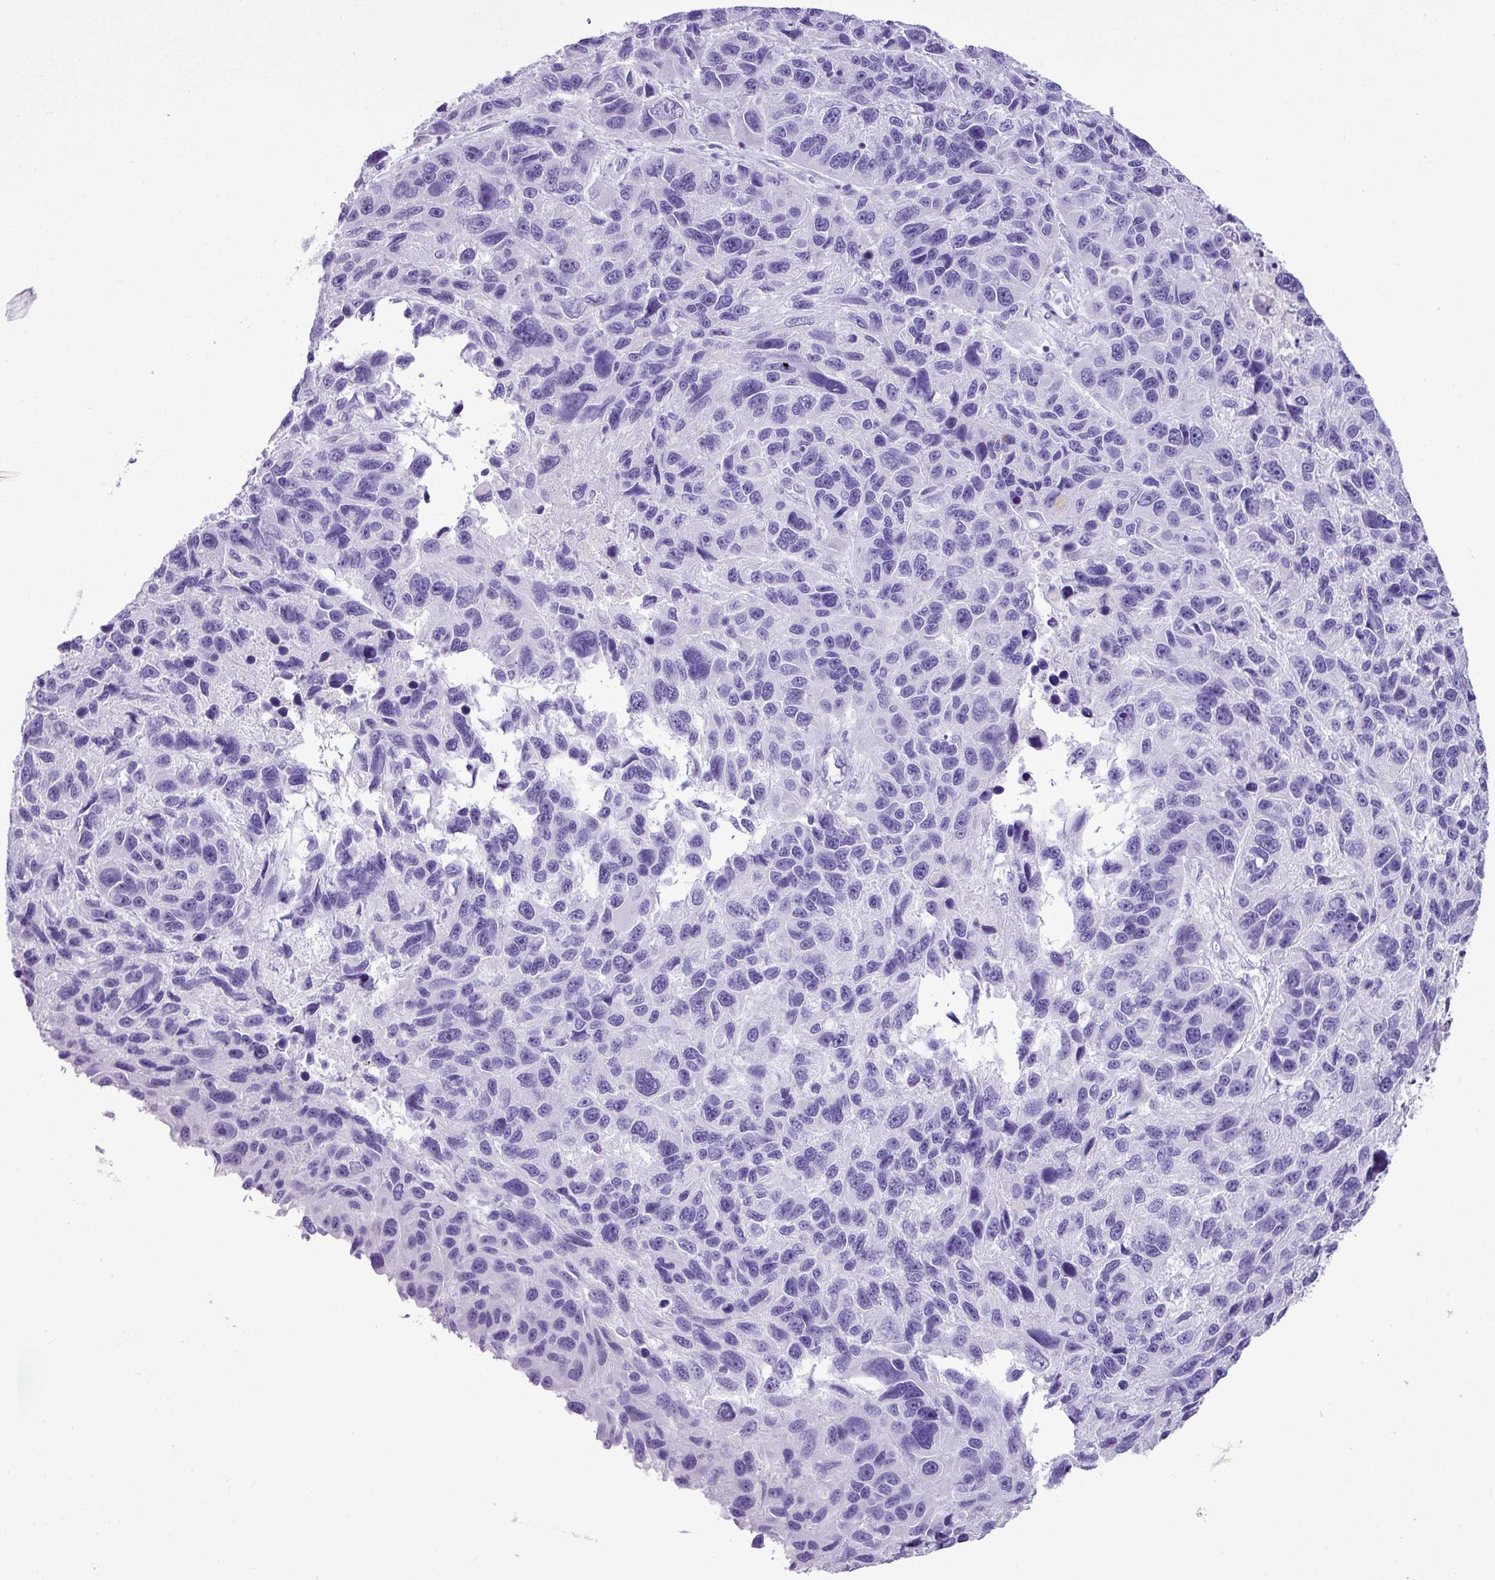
{"staining": {"intensity": "negative", "quantity": "none", "location": "none"}, "tissue": "melanoma", "cell_type": "Tumor cells", "image_type": "cancer", "snomed": [{"axis": "morphology", "description": "Malignant melanoma, NOS"}, {"axis": "topography", "description": "Skin"}], "caption": "This is an immunohistochemistry histopathology image of malignant melanoma. There is no expression in tumor cells.", "gene": "ZSCAN5A", "patient": {"sex": "male", "age": 53}}